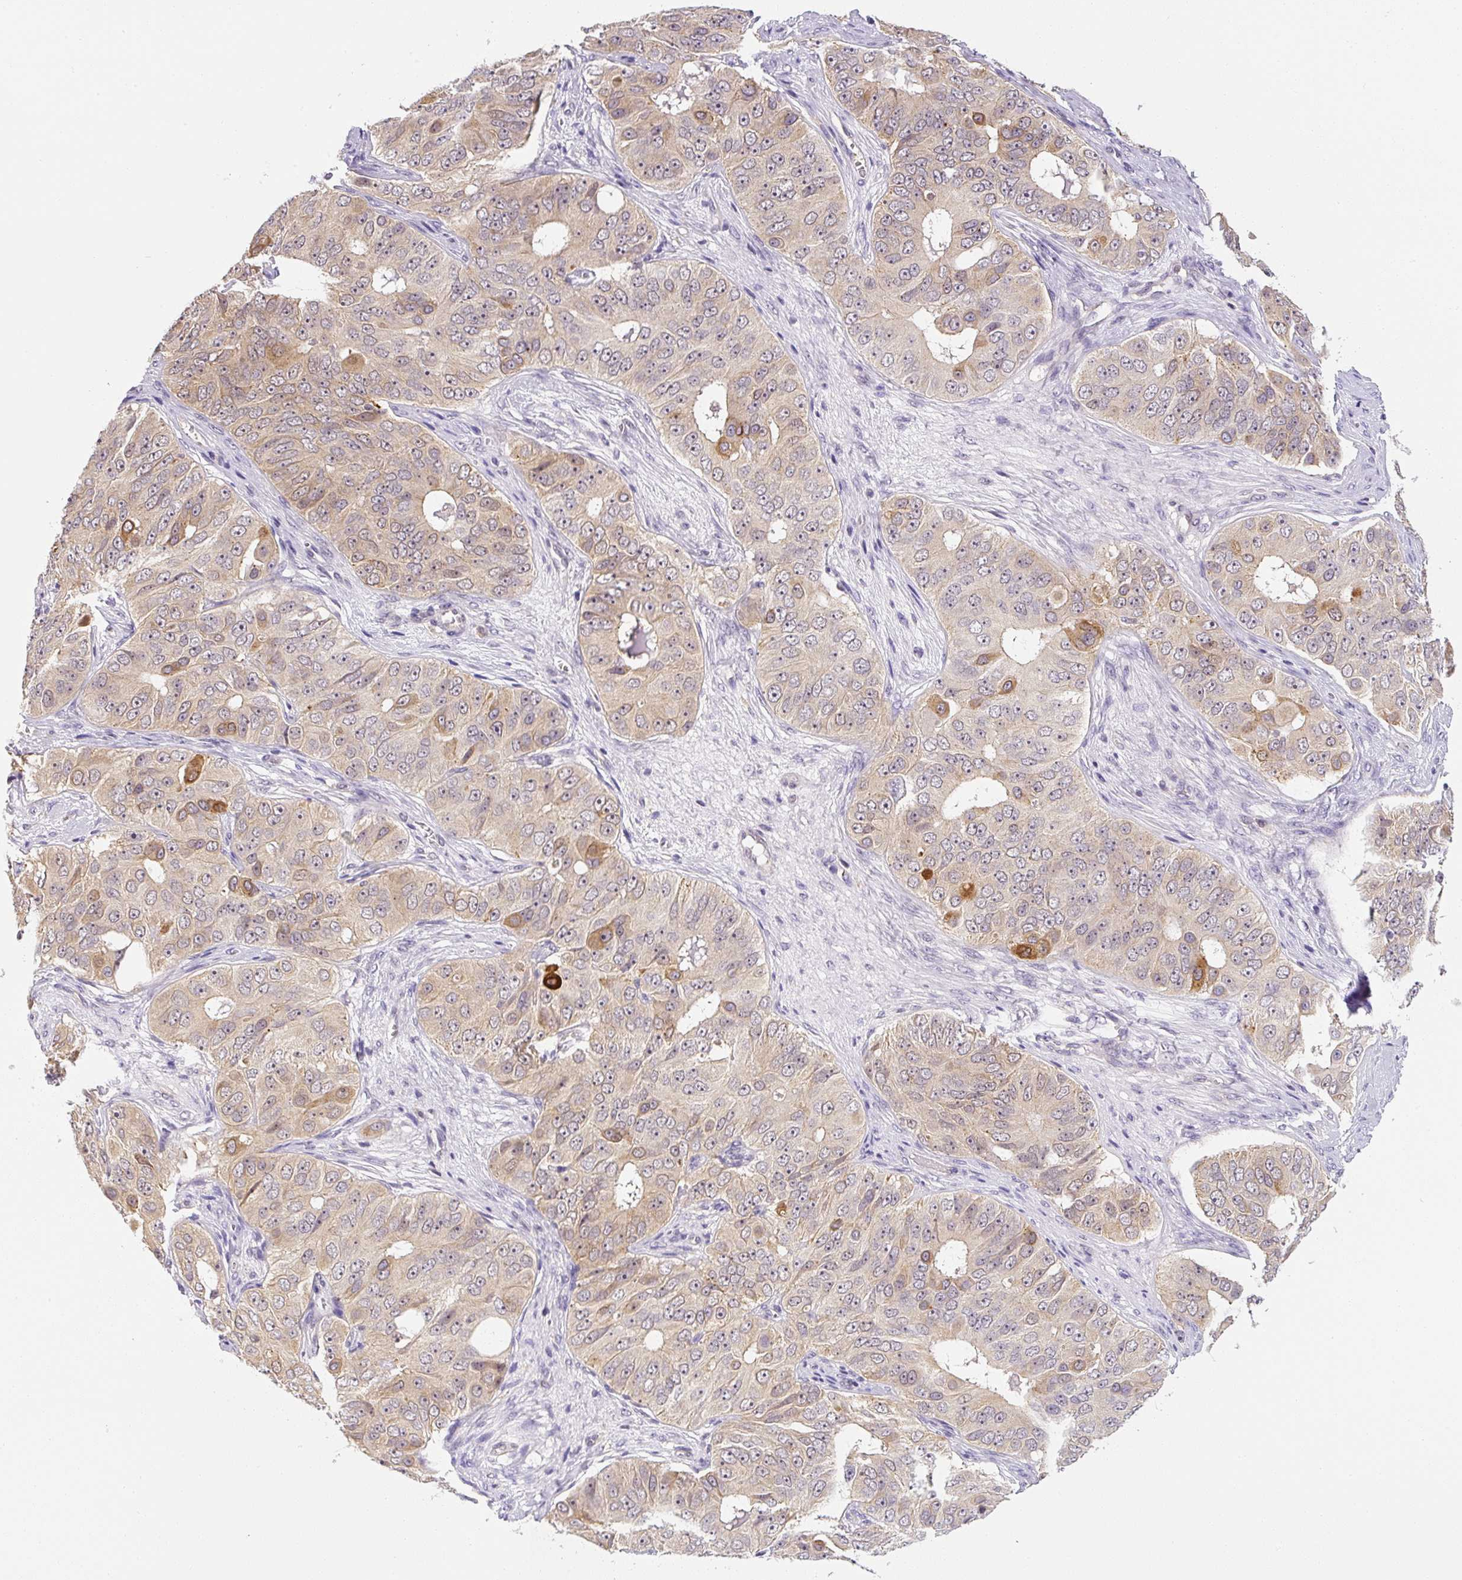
{"staining": {"intensity": "strong", "quantity": "<25%", "location": "cytoplasmic/membranous"}, "tissue": "ovarian cancer", "cell_type": "Tumor cells", "image_type": "cancer", "snomed": [{"axis": "morphology", "description": "Carcinoma, endometroid"}, {"axis": "topography", "description": "Ovary"}], "caption": "DAB (3,3'-diaminobenzidine) immunohistochemical staining of human ovarian endometroid carcinoma exhibits strong cytoplasmic/membranous protein positivity in approximately <25% of tumor cells.", "gene": "PLA2G4A", "patient": {"sex": "female", "age": 51}}